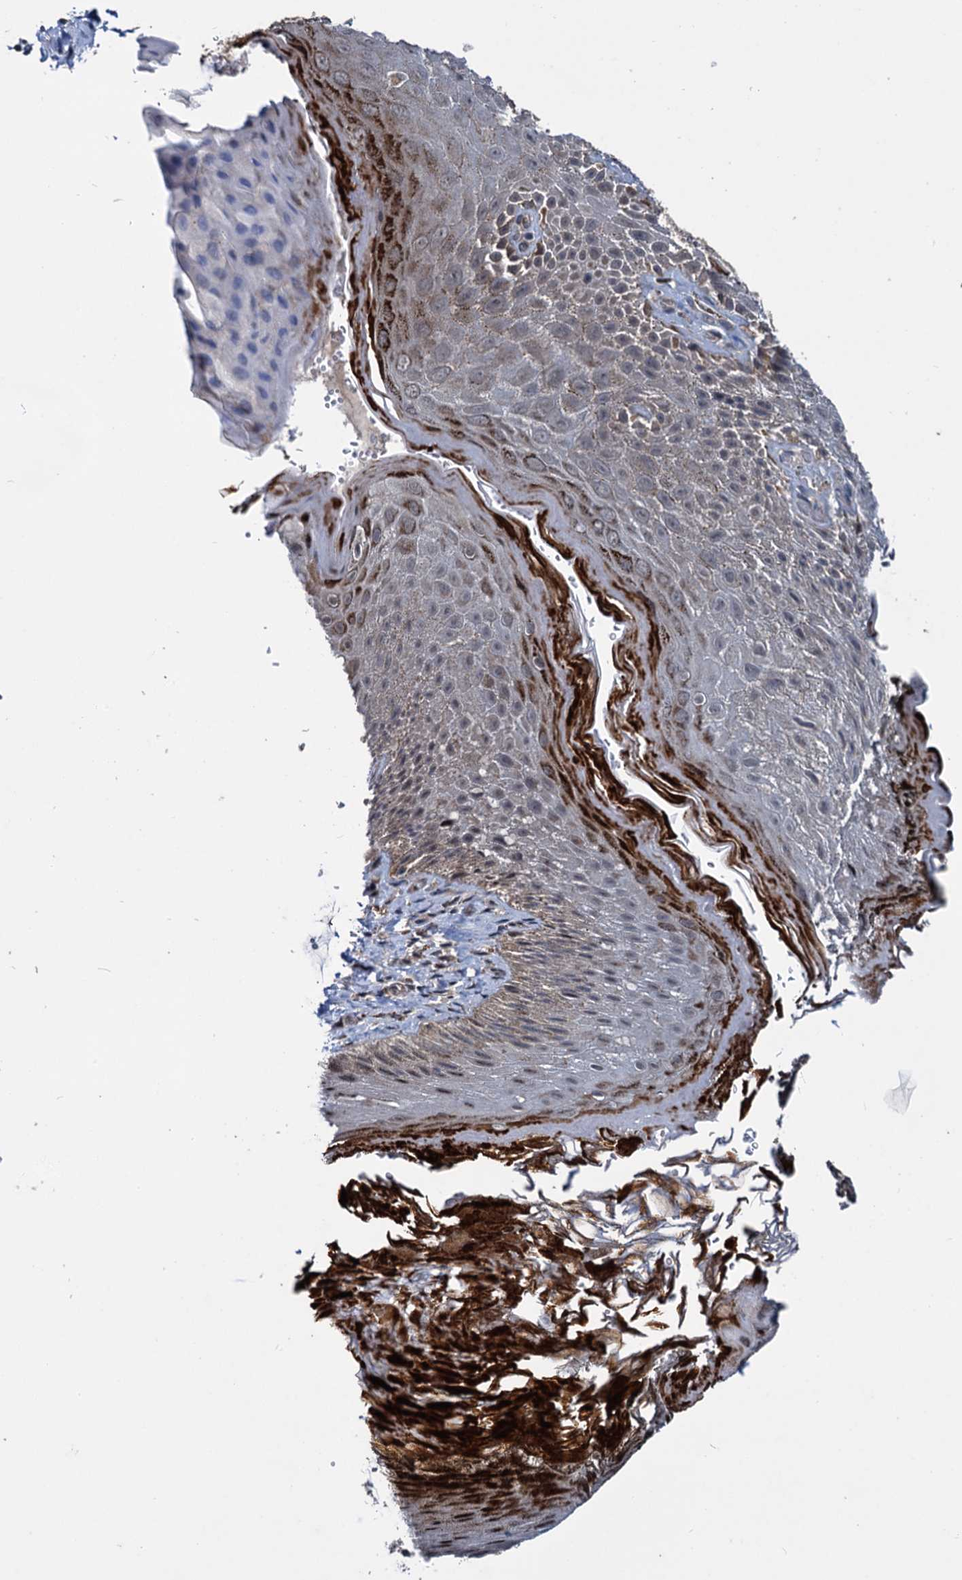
{"staining": {"intensity": "strong", "quantity": "<25%", "location": "cytoplasmic/membranous"}, "tissue": "skin", "cell_type": "Epidermal cells", "image_type": "normal", "snomed": [{"axis": "morphology", "description": "Normal tissue, NOS"}, {"axis": "topography", "description": "Anal"}], "caption": "DAB immunohistochemical staining of benign skin displays strong cytoplasmic/membranous protein positivity in about <25% of epidermal cells.", "gene": "ARHGAP42", "patient": {"sex": "male", "age": 44}}